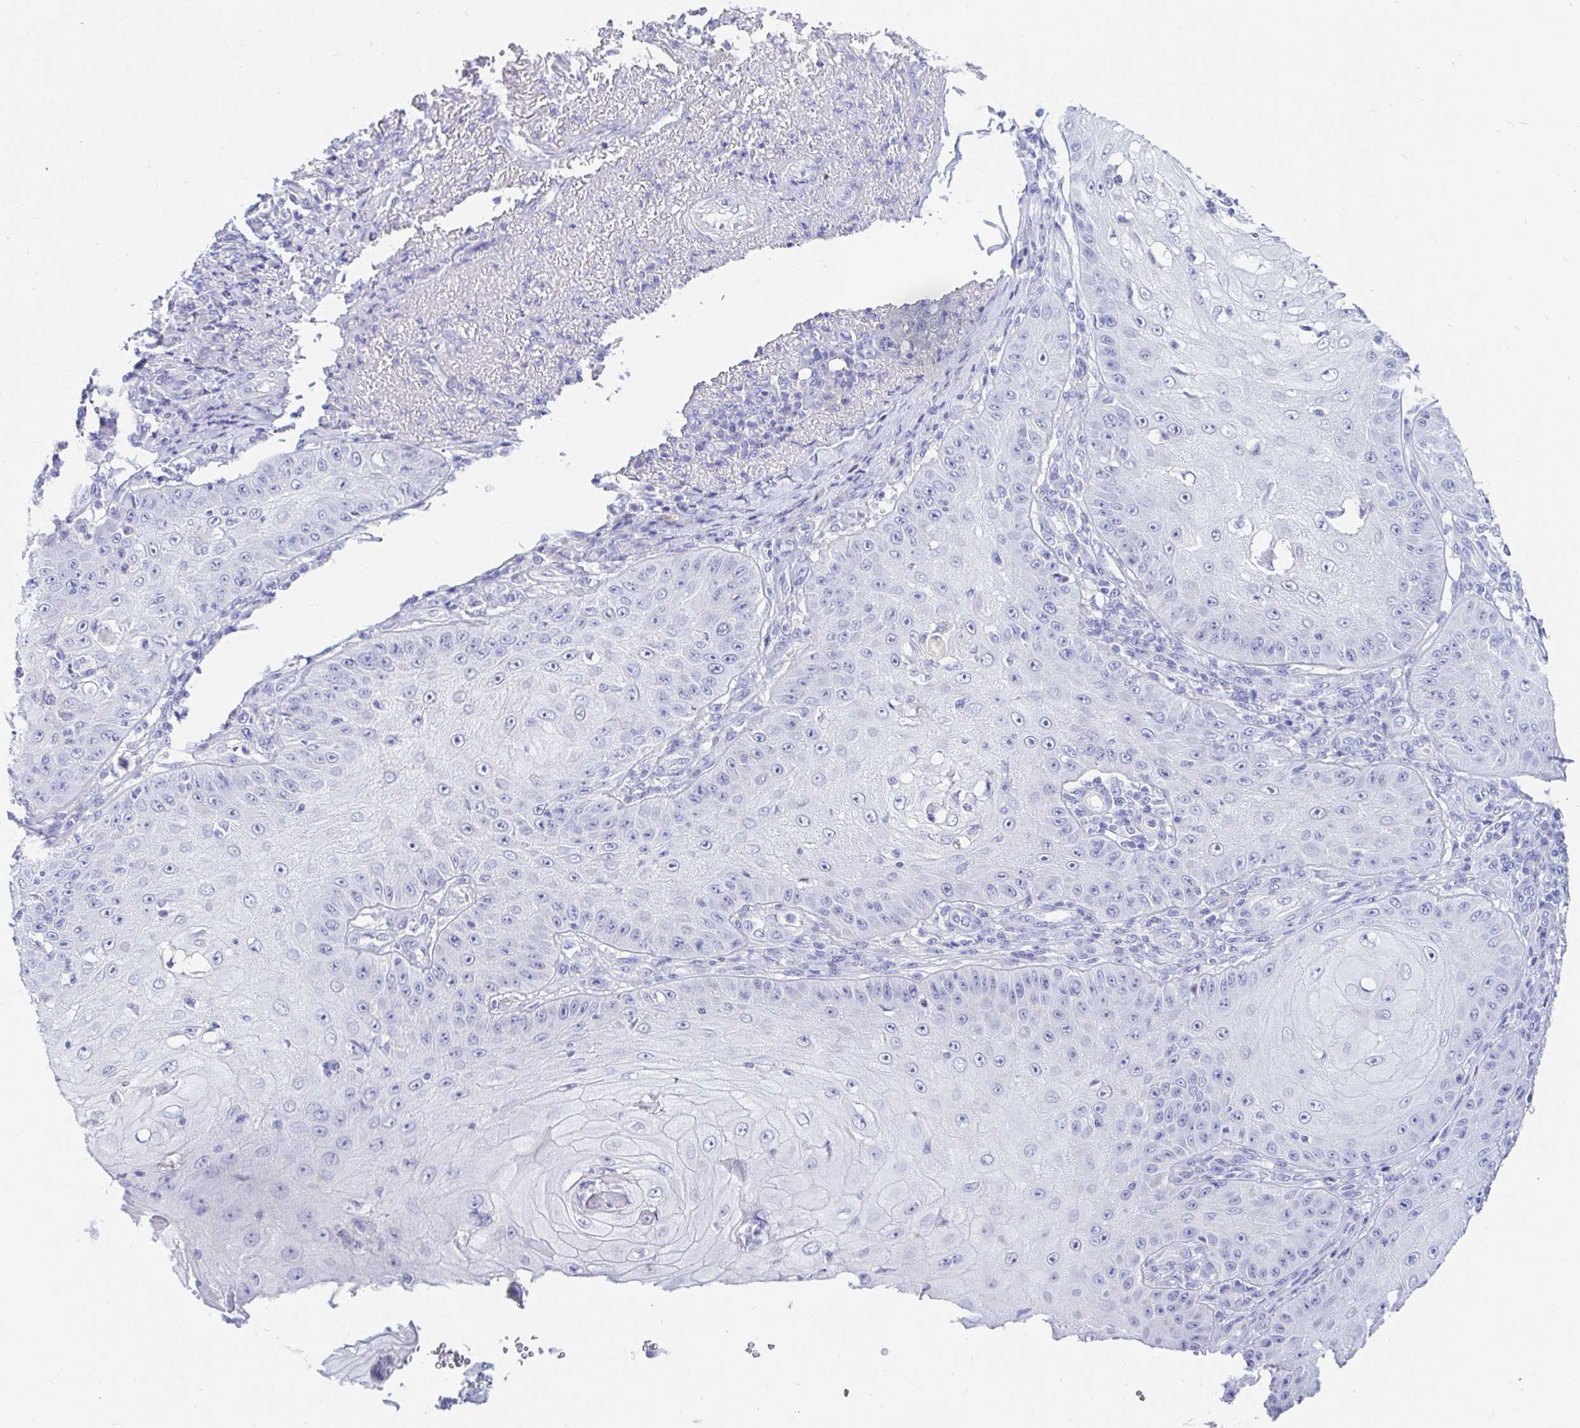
{"staining": {"intensity": "negative", "quantity": "none", "location": "none"}, "tissue": "skin cancer", "cell_type": "Tumor cells", "image_type": "cancer", "snomed": [{"axis": "morphology", "description": "Squamous cell carcinoma, NOS"}, {"axis": "topography", "description": "Skin"}], "caption": "This is an immunohistochemistry micrograph of human skin cancer. There is no positivity in tumor cells.", "gene": "NR2E1", "patient": {"sex": "male", "age": 70}}